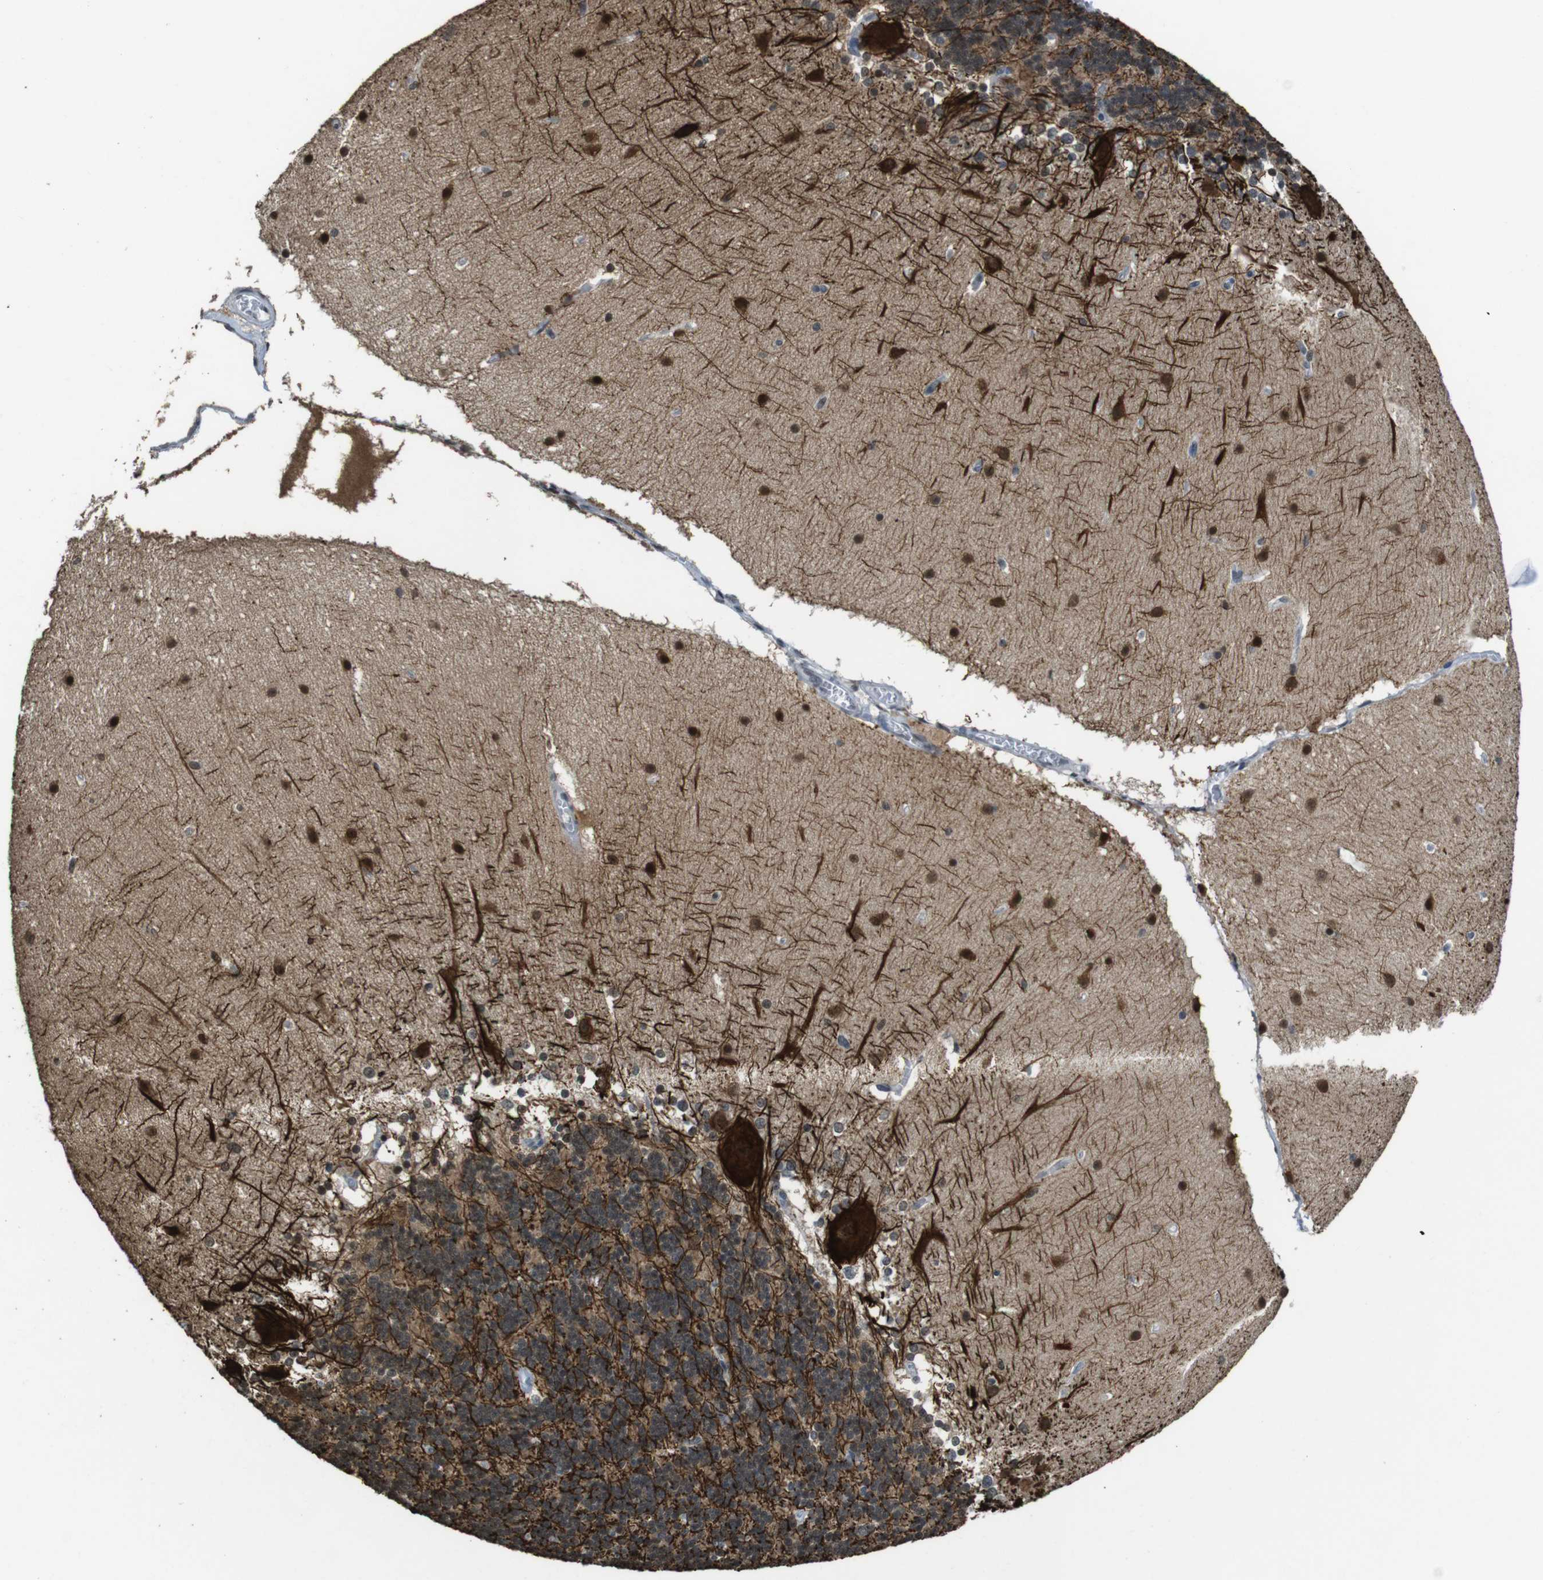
{"staining": {"intensity": "moderate", "quantity": "25%-75%", "location": "cytoplasmic/membranous,nuclear"}, "tissue": "cerebellum", "cell_type": "Cells in granular layer", "image_type": "normal", "snomed": [{"axis": "morphology", "description": "Normal tissue, NOS"}, {"axis": "topography", "description": "Cerebellum"}], "caption": "Immunohistochemistry micrograph of unremarkable human cerebellum stained for a protein (brown), which displays medium levels of moderate cytoplasmic/membranous,nuclear staining in approximately 25%-75% of cells in granular layer.", "gene": "CSNK2B", "patient": {"sex": "female", "age": 19}}